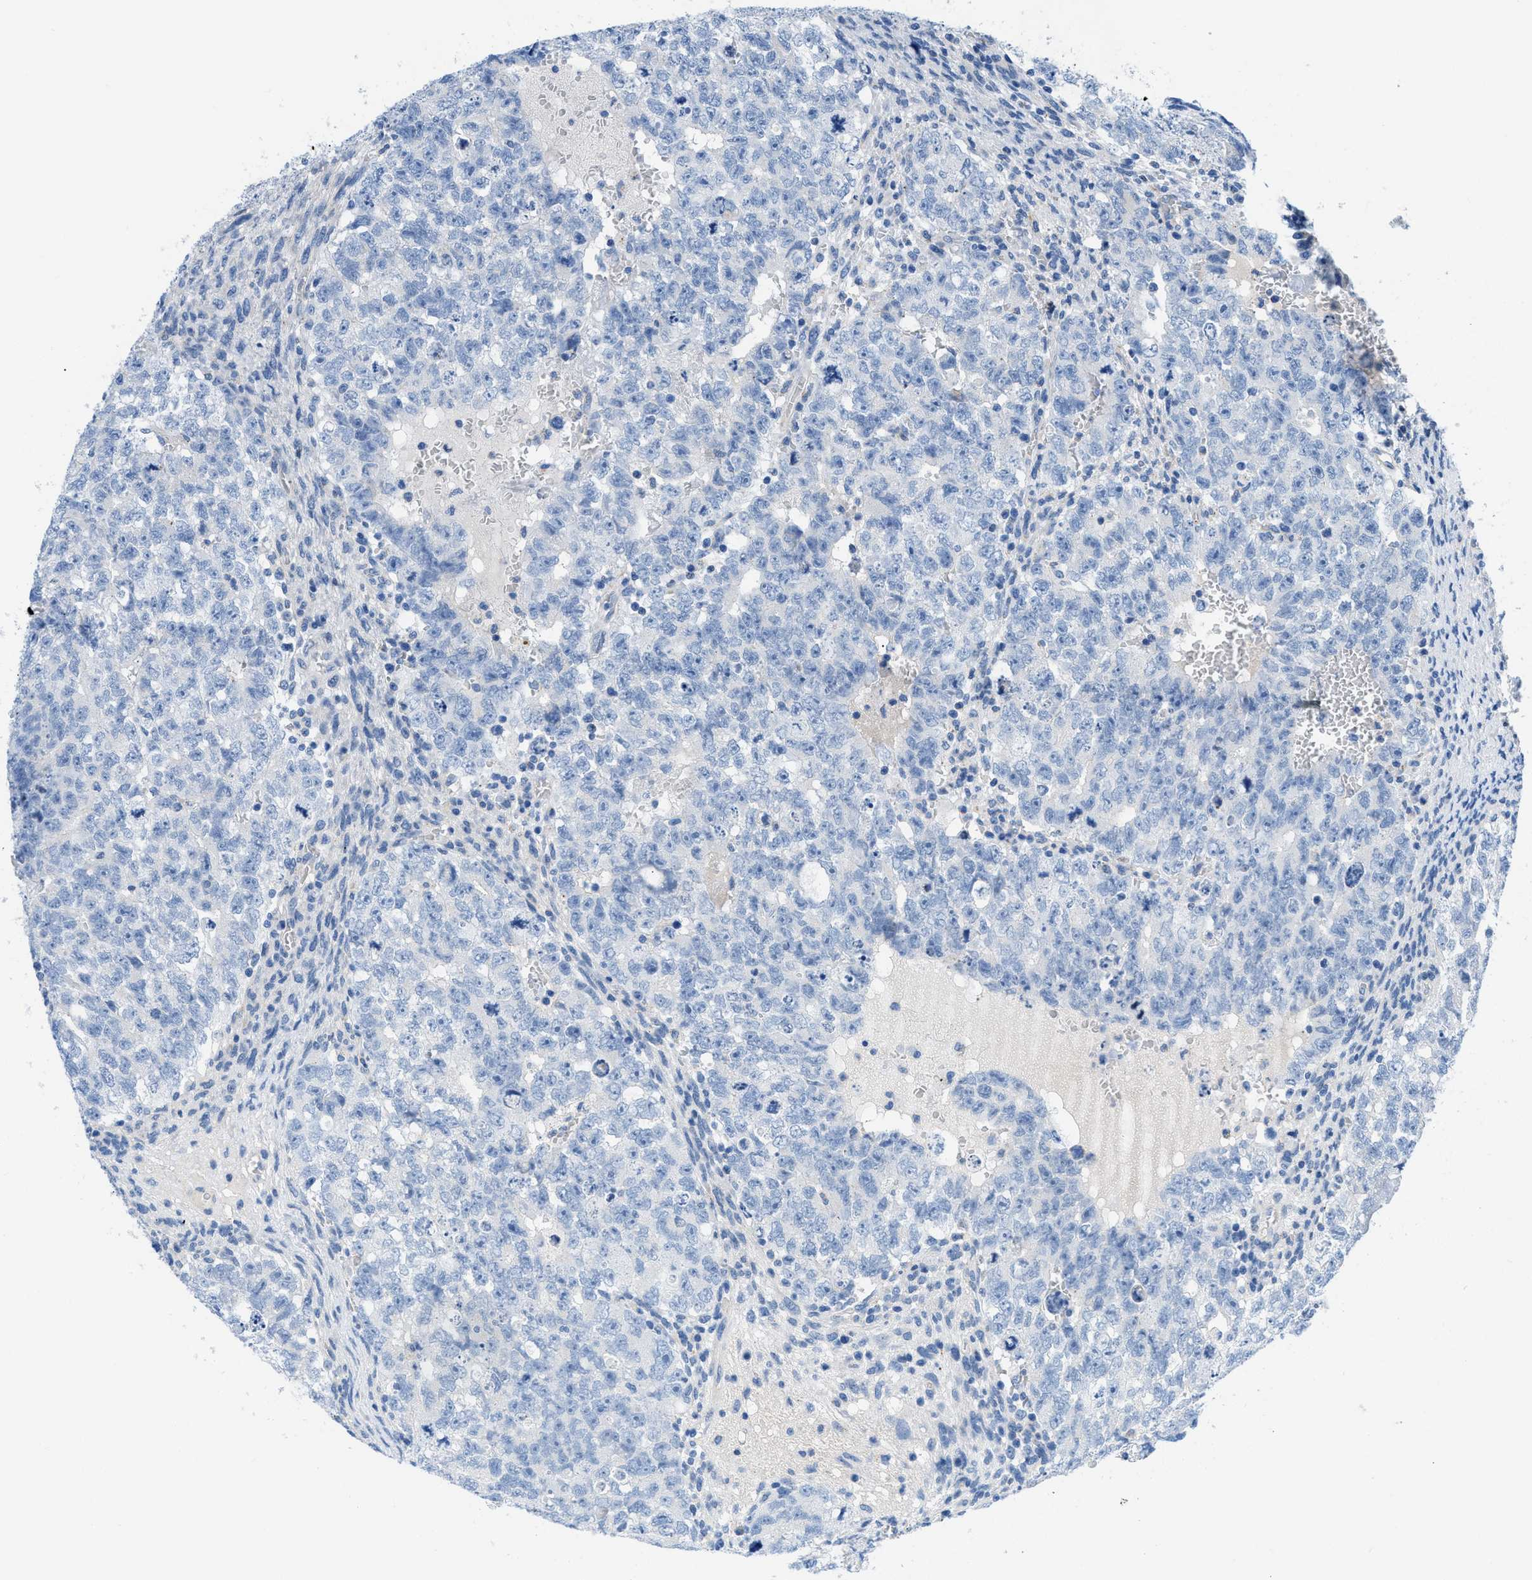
{"staining": {"intensity": "negative", "quantity": "none", "location": "none"}, "tissue": "testis cancer", "cell_type": "Tumor cells", "image_type": "cancer", "snomed": [{"axis": "morphology", "description": "Seminoma, NOS"}, {"axis": "morphology", "description": "Carcinoma, Embryonal, NOS"}, {"axis": "topography", "description": "Testis"}], "caption": "DAB (3,3'-diaminobenzidine) immunohistochemical staining of embryonal carcinoma (testis) shows no significant expression in tumor cells.", "gene": "FDCSP", "patient": {"sex": "male", "age": 38}}